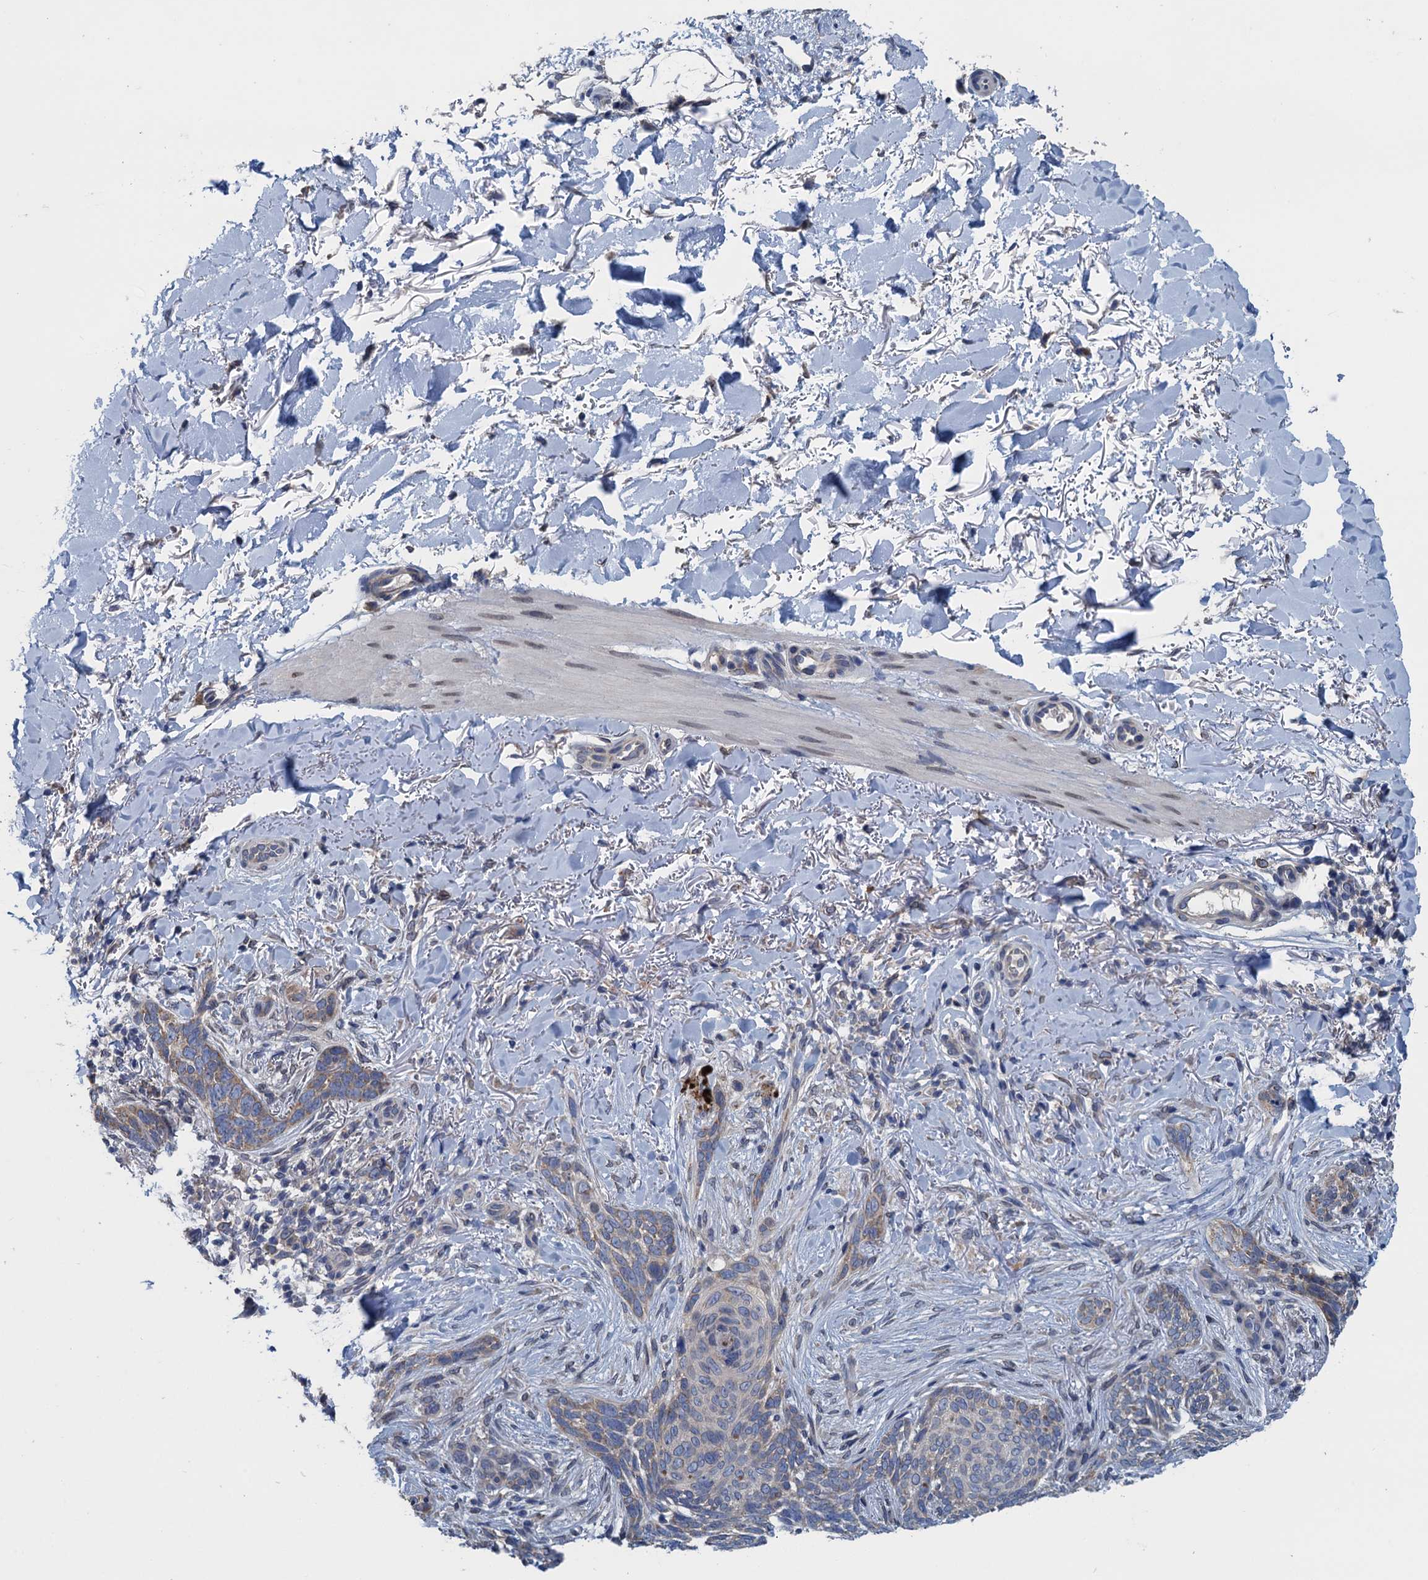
{"staining": {"intensity": "weak", "quantity": "25%-75%", "location": "cytoplasmic/membranous"}, "tissue": "skin cancer", "cell_type": "Tumor cells", "image_type": "cancer", "snomed": [{"axis": "morphology", "description": "Normal tissue, NOS"}, {"axis": "morphology", "description": "Basal cell carcinoma"}, {"axis": "topography", "description": "Skin"}], "caption": "A brown stain labels weak cytoplasmic/membranous positivity of a protein in human skin cancer (basal cell carcinoma) tumor cells. (Stains: DAB in brown, nuclei in blue, Microscopy: brightfield microscopy at high magnification).", "gene": "CTU2", "patient": {"sex": "female", "age": 67}}